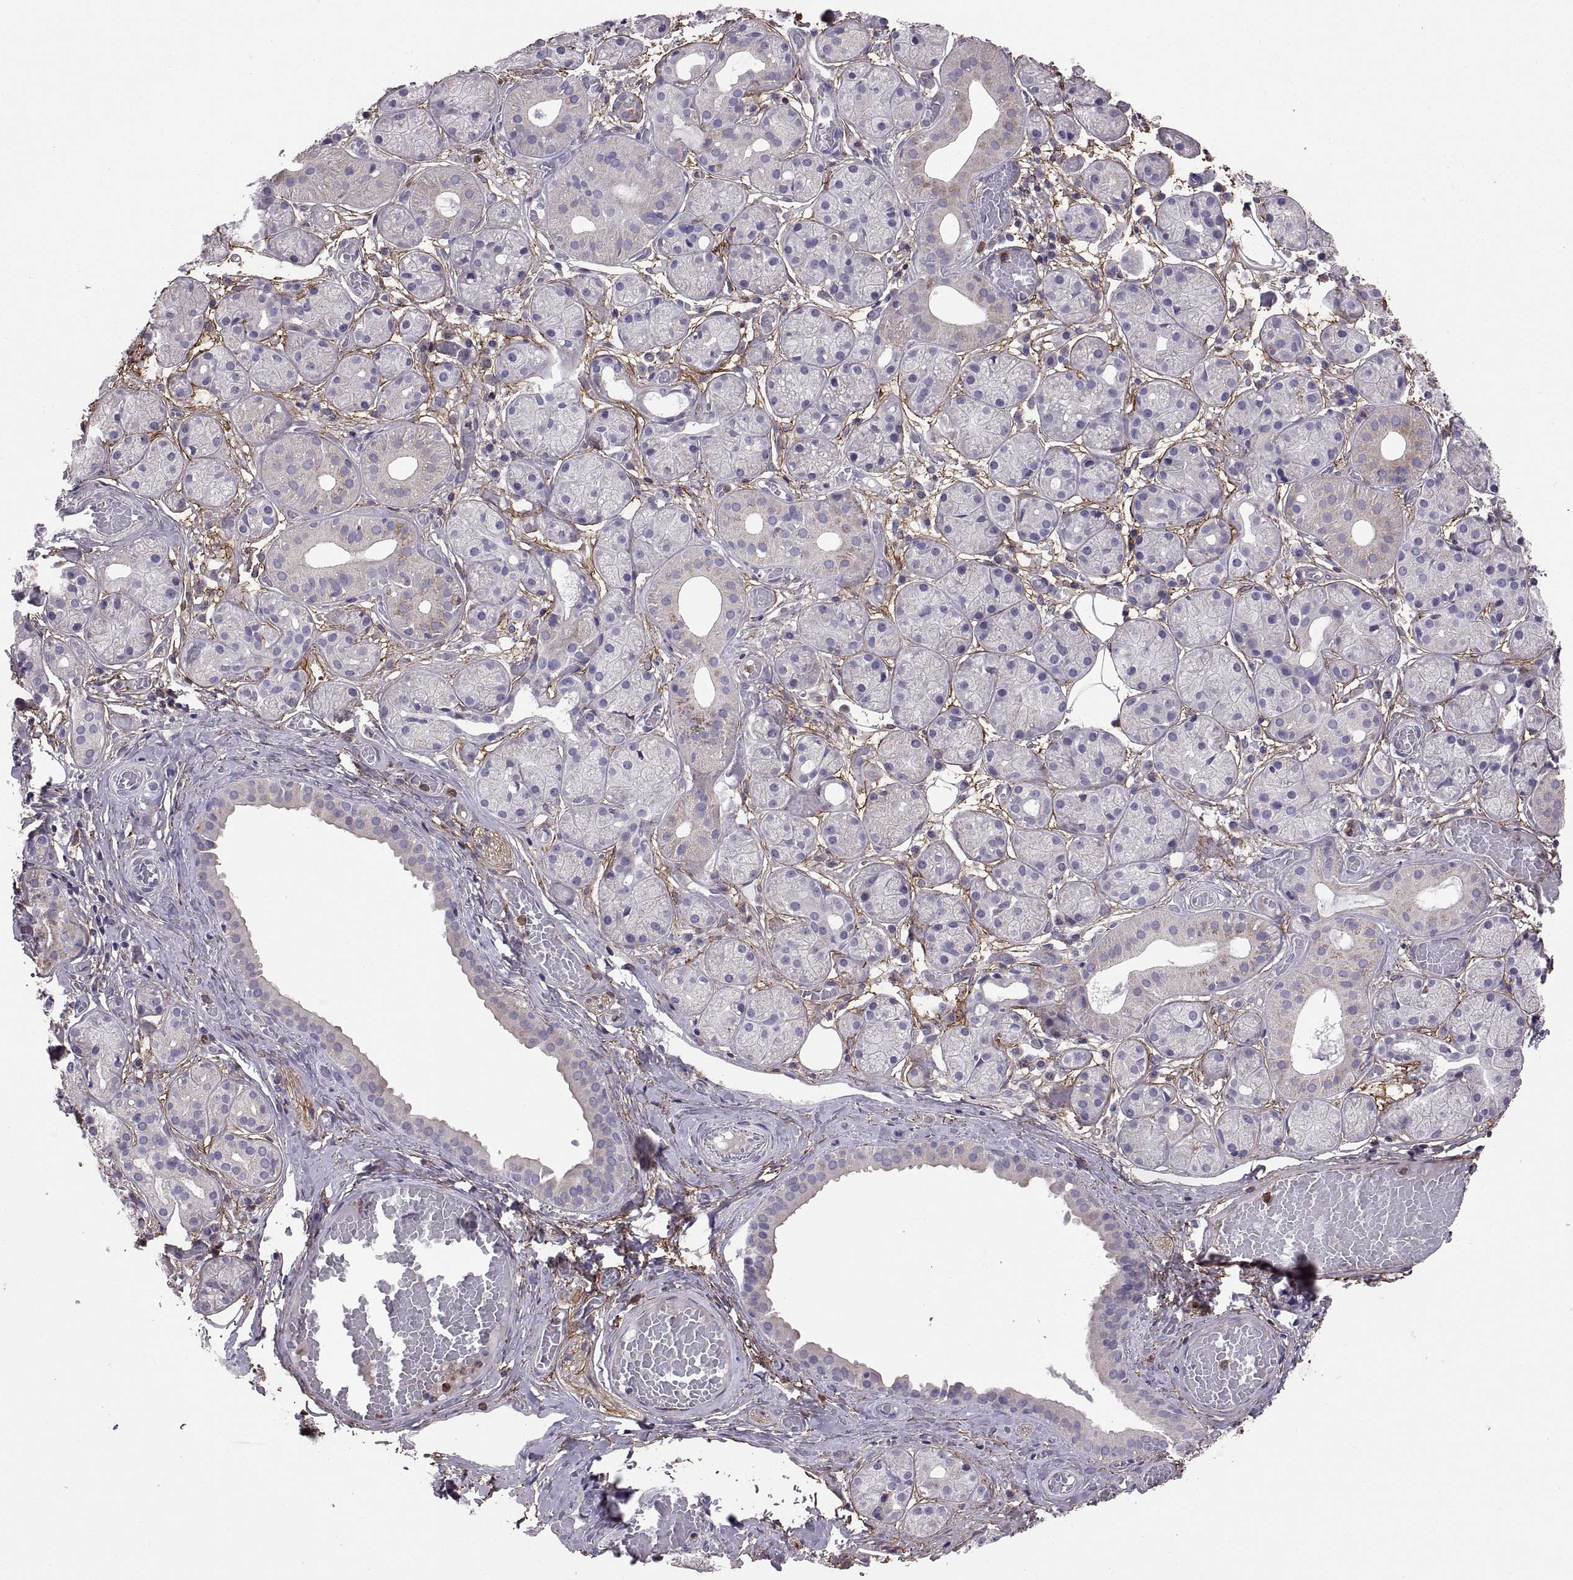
{"staining": {"intensity": "weak", "quantity": "<25%", "location": "cytoplasmic/membranous"}, "tissue": "salivary gland", "cell_type": "Glandular cells", "image_type": "normal", "snomed": [{"axis": "morphology", "description": "Normal tissue, NOS"}, {"axis": "topography", "description": "Salivary gland"}, {"axis": "topography", "description": "Peripheral nerve tissue"}], "caption": "Glandular cells show no significant expression in unremarkable salivary gland. Brightfield microscopy of immunohistochemistry stained with DAB (3,3'-diaminobenzidine) (brown) and hematoxylin (blue), captured at high magnification.", "gene": "EMILIN2", "patient": {"sex": "male", "age": 71}}